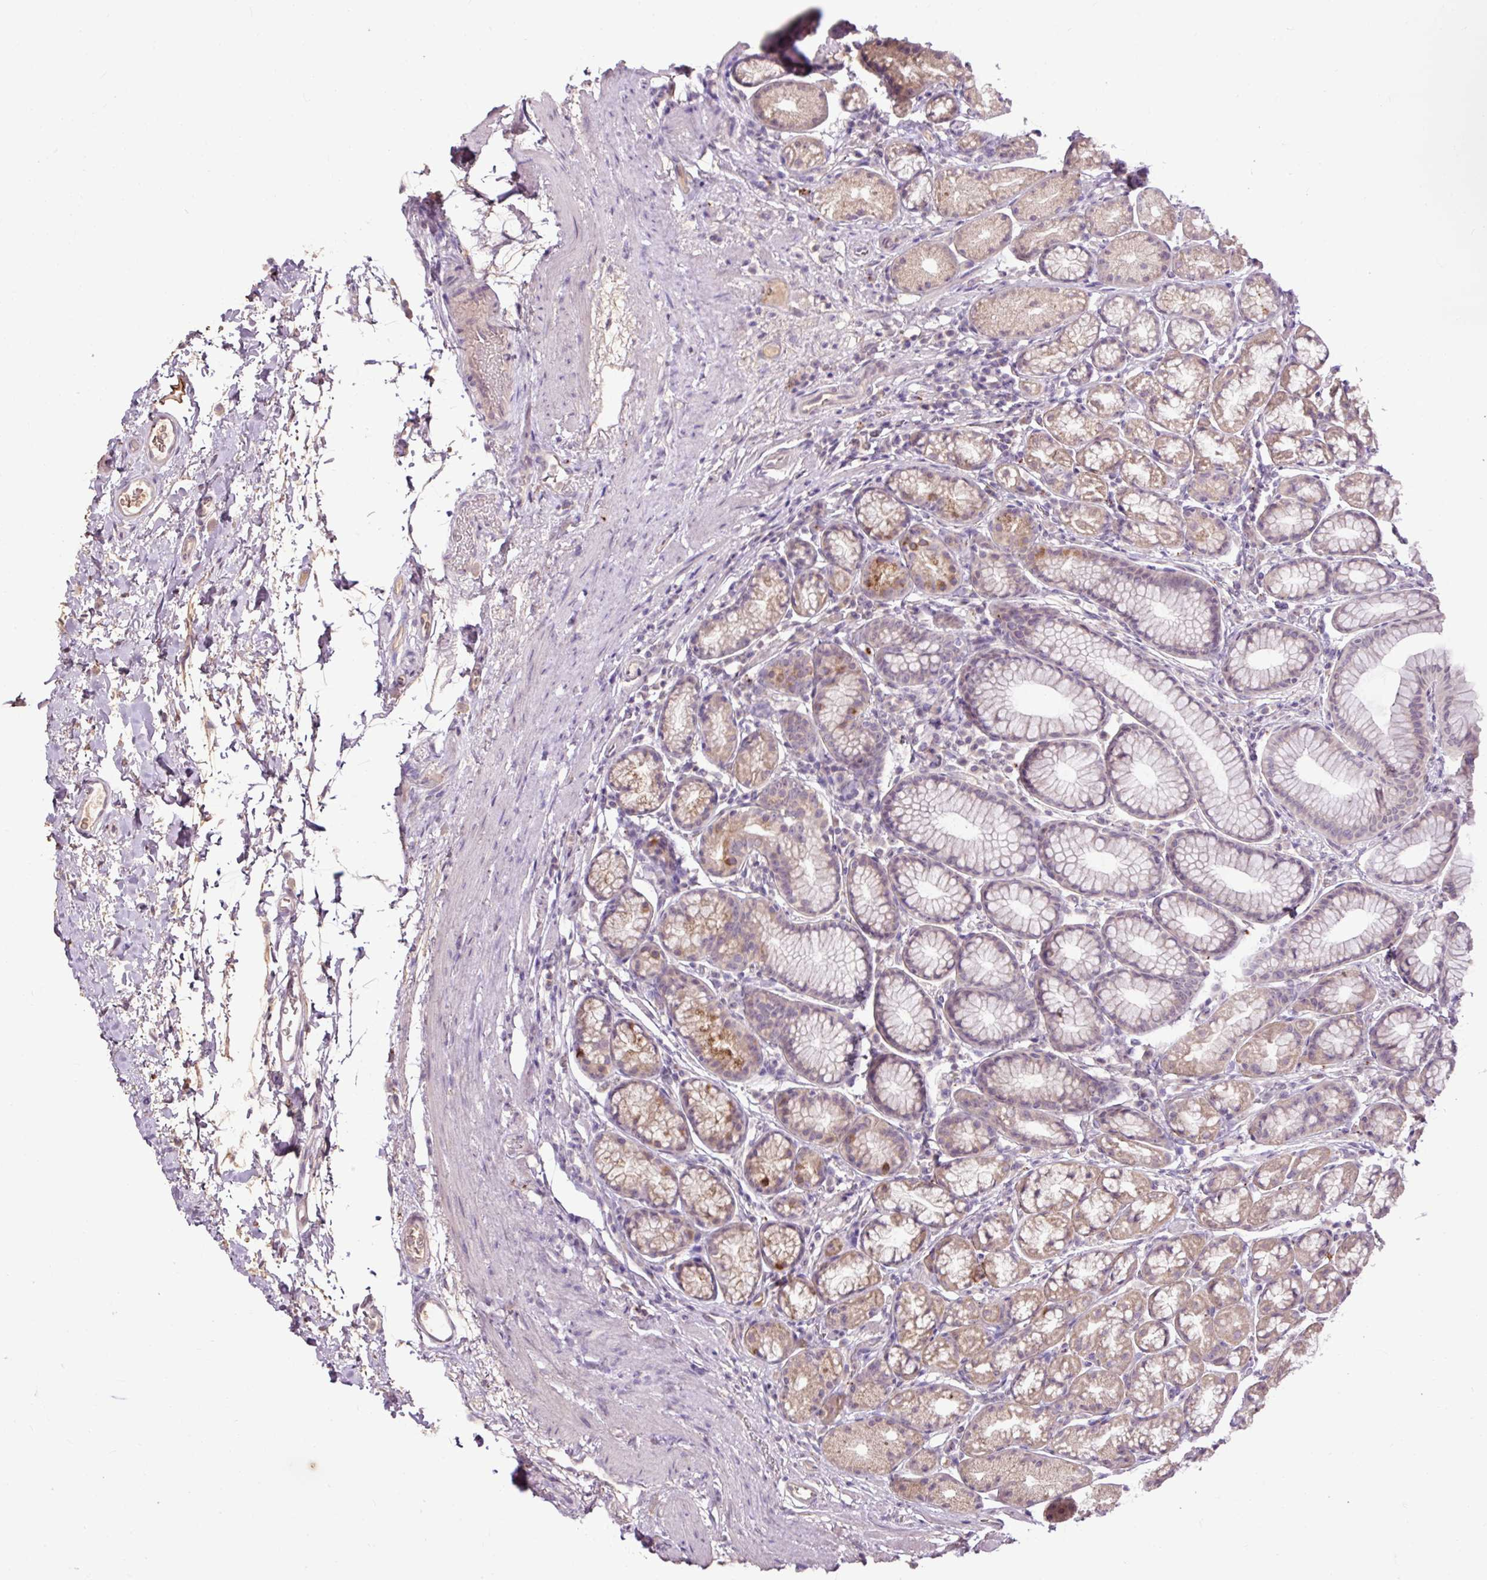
{"staining": {"intensity": "moderate", "quantity": "<25%", "location": "cytoplasmic/membranous"}, "tissue": "stomach", "cell_type": "Glandular cells", "image_type": "normal", "snomed": [{"axis": "morphology", "description": "Normal tissue, NOS"}, {"axis": "topography", "description": "Stomach, lower"}], "caption": "Protein positivity by immunohistochemistry (IHC) demonstrates moderate cytoplasmic/membranous staining in about <25% of glandular cells in benign stomach.", "gene": "LRTM2", "patient": {"sex": "male", "age": 67}}